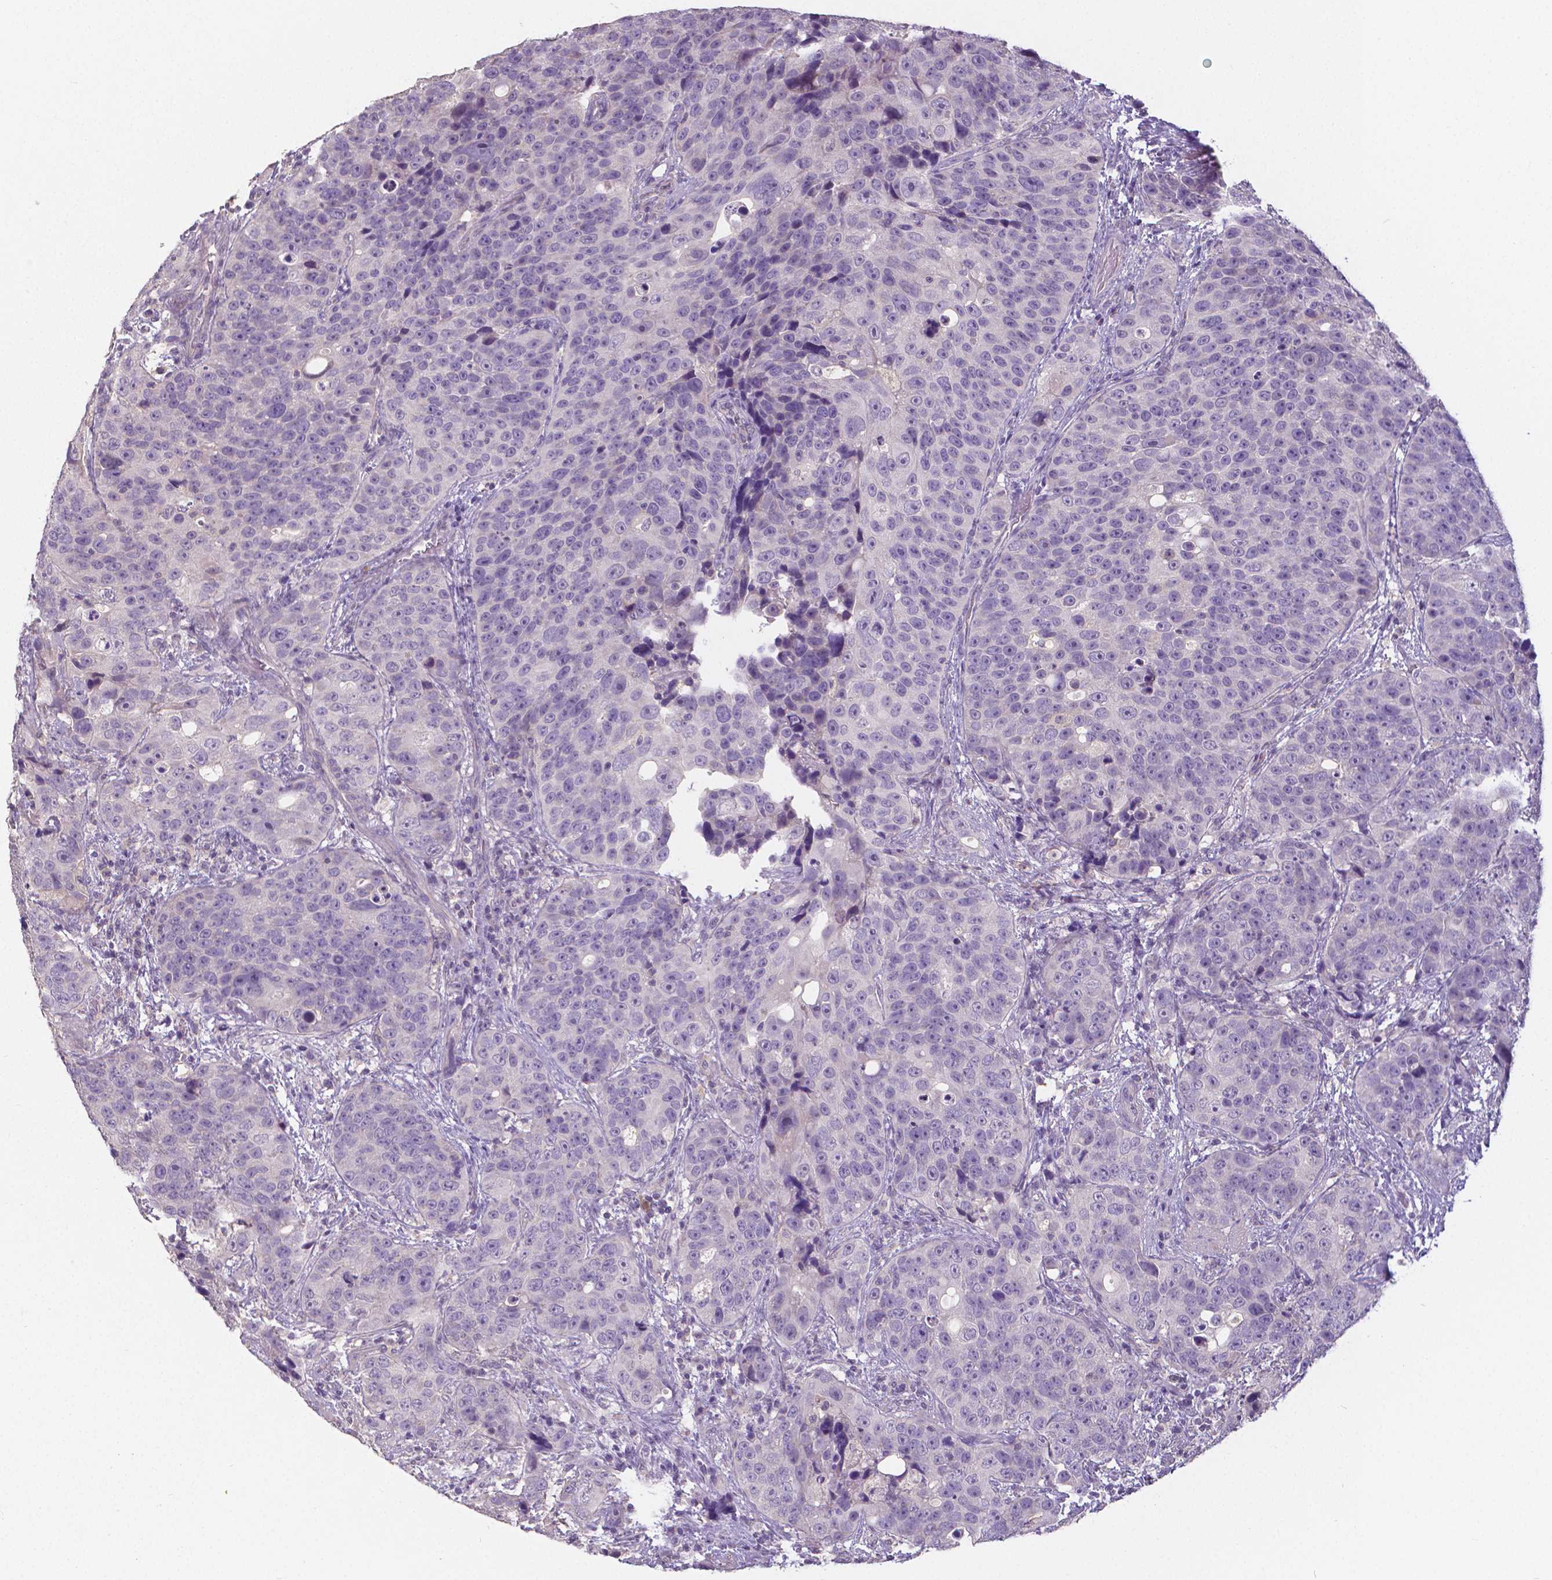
{"staining": {"intensity": "negative", "quantity": "none", "location": "none"}, "tissue": "urothelial cancer", "cell_type": "Tumor cells", "image_type": "cancer", "snomed": [{"axis": "morphology", "description": "Urothelial carcinoma, NOS"}, {"axis": "topography", "description": "Urinary bladder"}], "caption": "High power microscopy micrograph of an immunohistochemistry photomicrograph of transitional cell carcinoma, revealing no significant expression in tumor cells.", "gene": "CRMP1", "patient": {"sex": "male", "age": 52}}